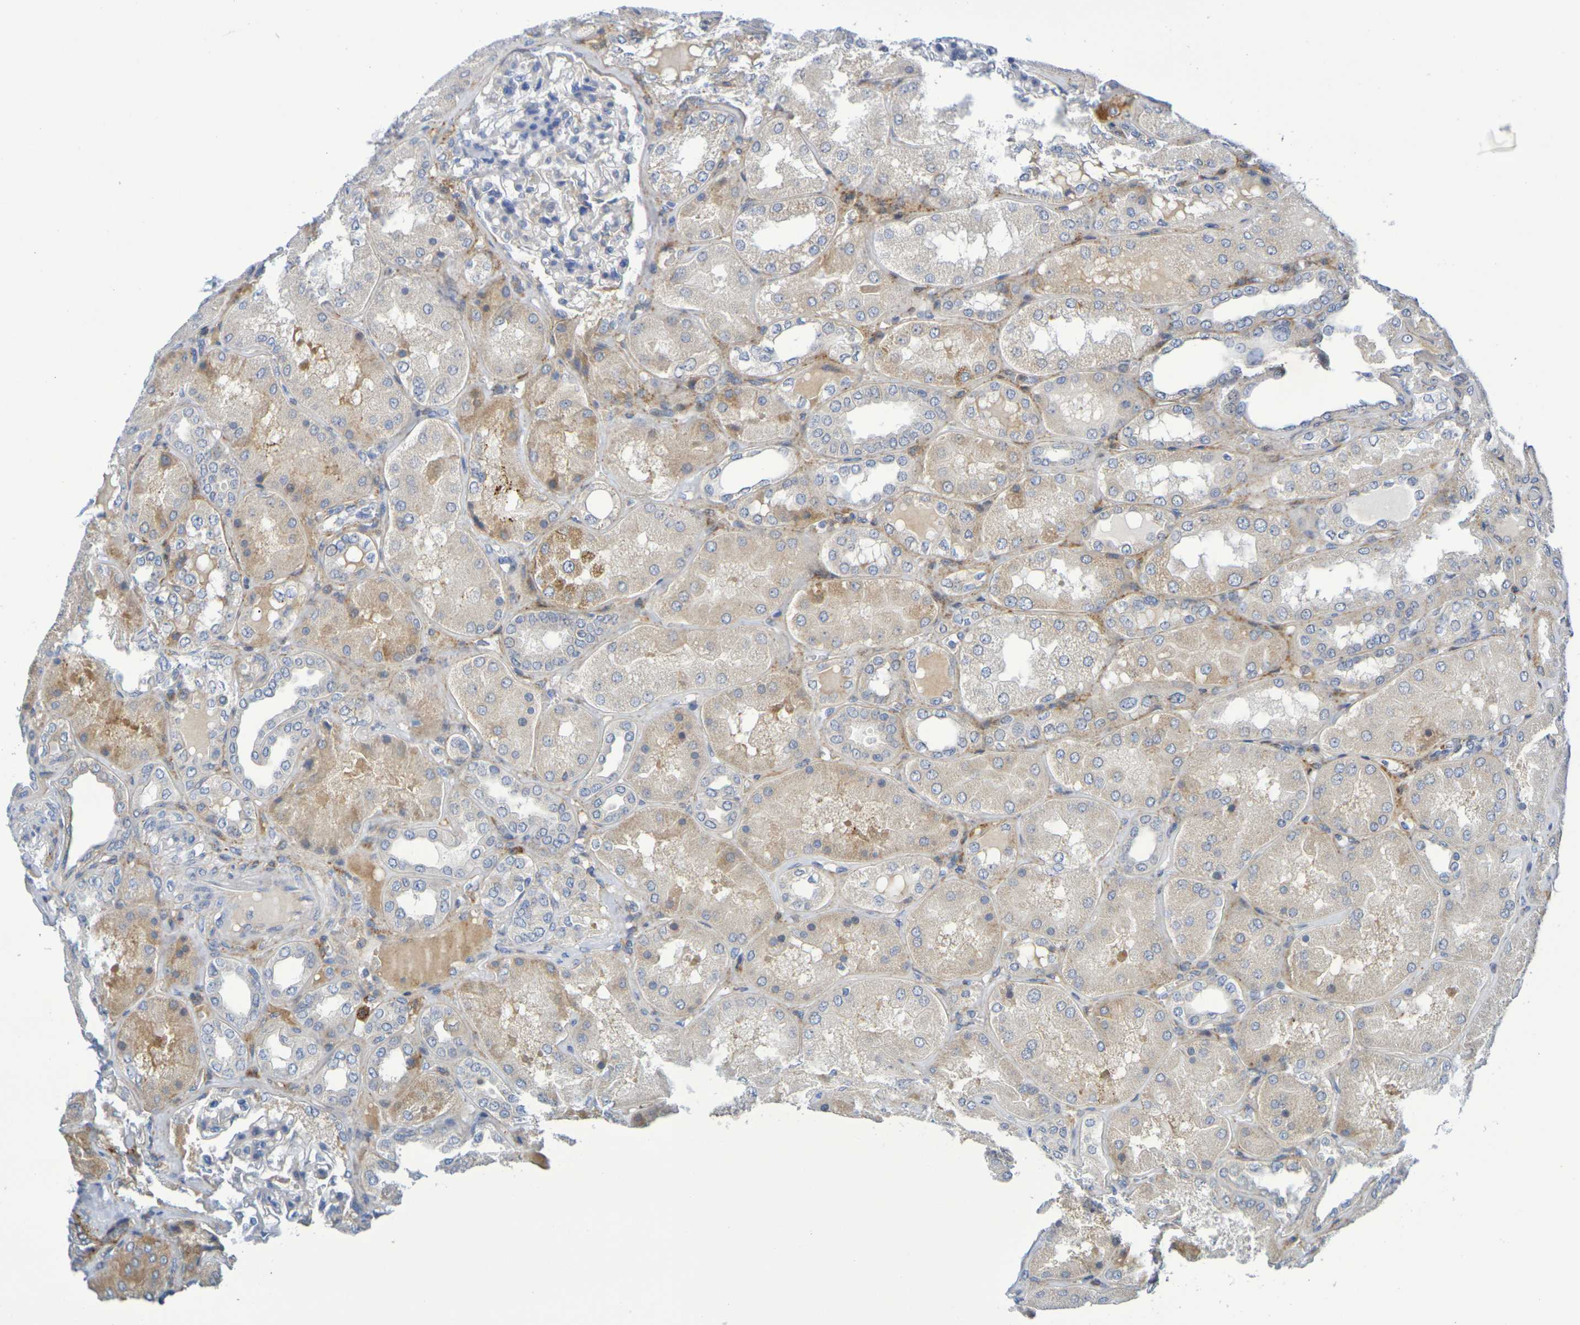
{"staining": {"intensity": "negative", "quantity": "none", "location": "none"}, "tissue": "kidney", "cell_type": "Cells in glomeruli", "image_type": "normal", "snomed": [{"axis": "morphology", "description": "Normal tissue, NOS"}, {"axis": "topography", "description": "Kidney"}], "caption": "Cells in glomeruli are negative for protein expression in unremarkable human kidney. The staining was performed using DAB to visualize the protein expression in brown, while the nuclei were stained in blue with hematoxylin (Magnification: 20x).", "gene": "SDC4", "patient": {"sex": "female", "age": 56}}